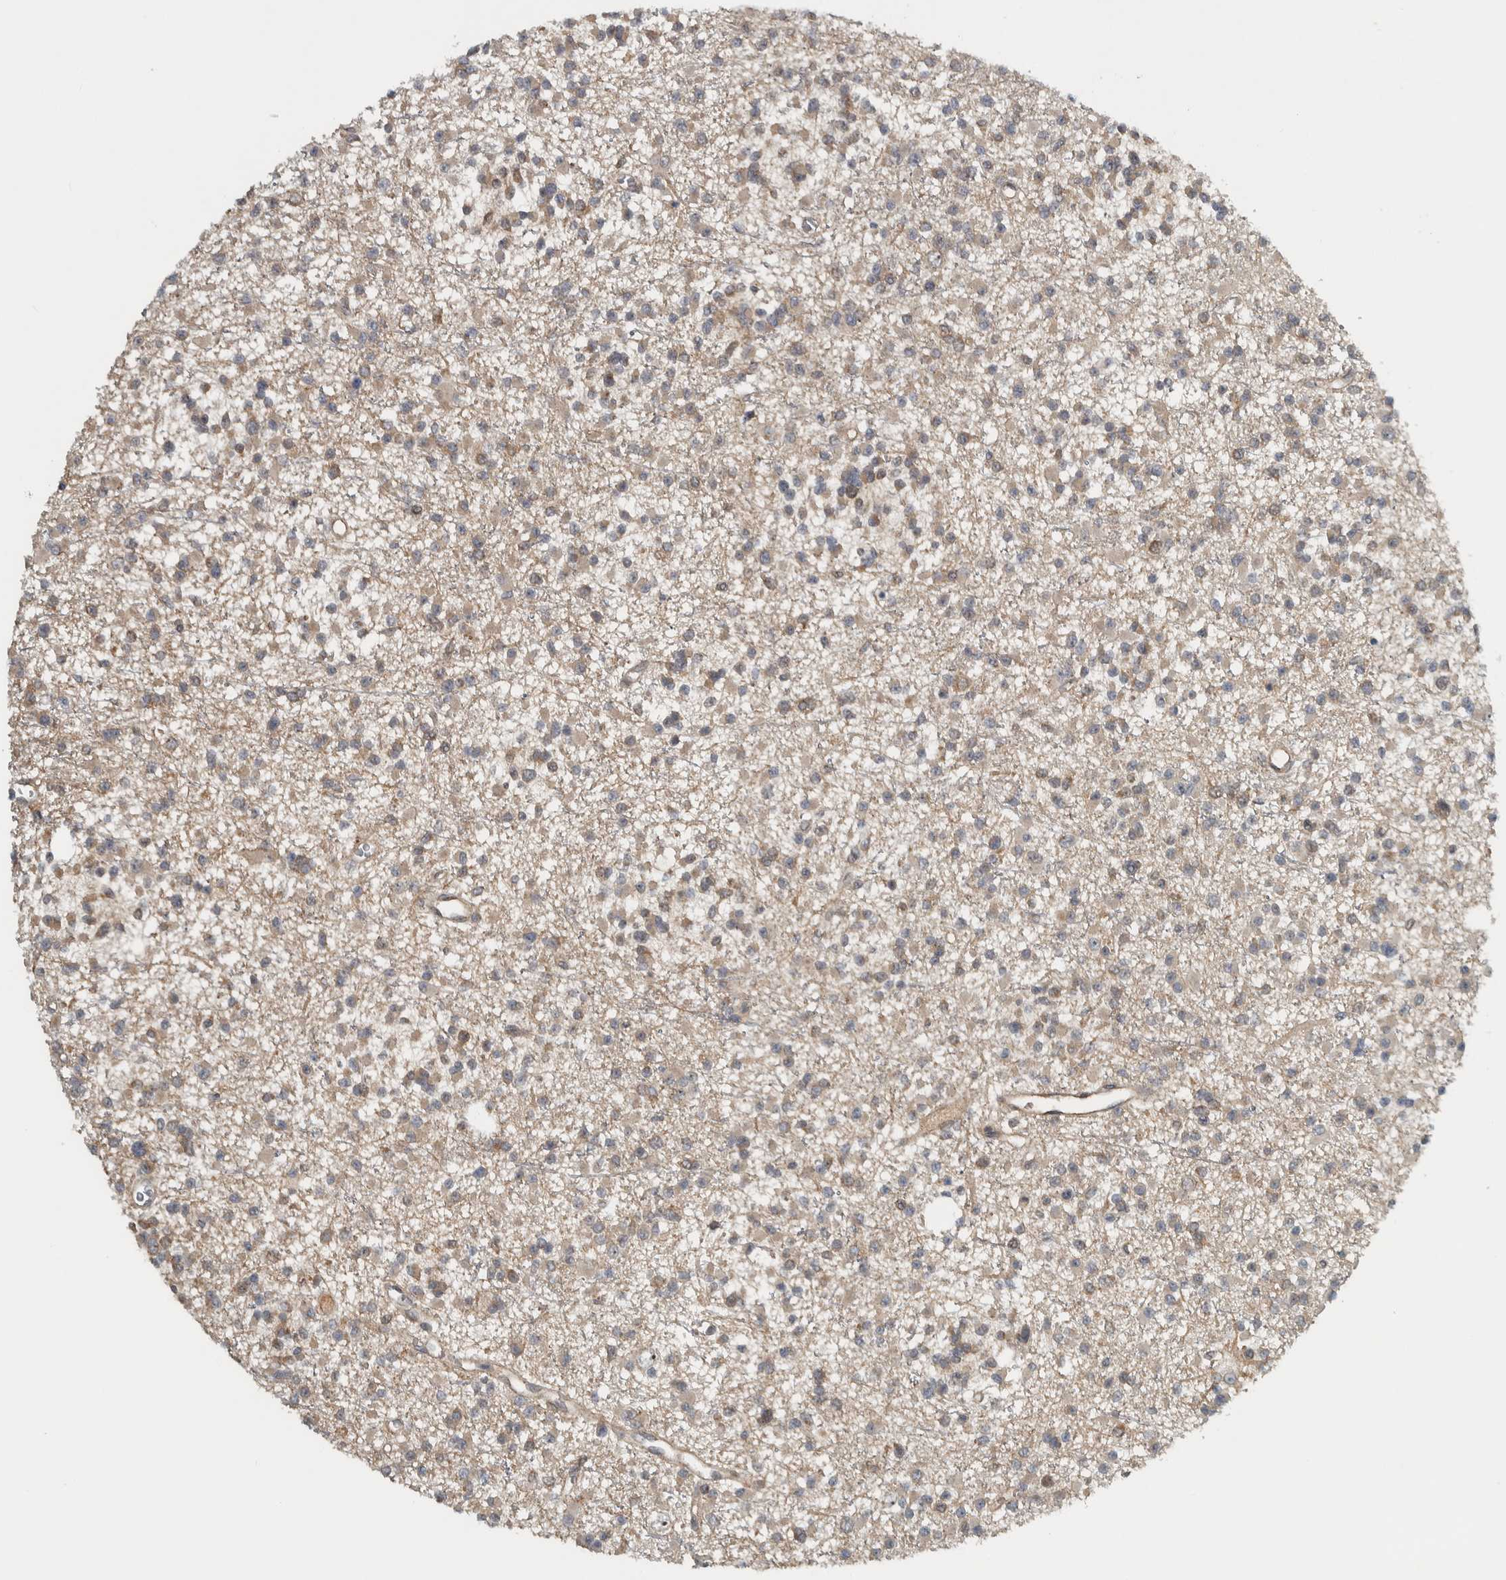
{"staining": {"intensity": "weak", "quantity": ">75%", "location": "cytoplasmic/membranous"}, "tissue": "glioma", "cell_type": "Tumor cells", "image_type": "cancer", "snomed": [{"axis": "morphology", "description": "Glioma, malignant, Low grade"}, {"axis": "topography", "description": "Brain"}], "caption": "Human glioma stained for a protein (brown) shows weak cytoplasmic/membranous positive expression in about >75% of tumor cells.", "gene": "XPO5", "patient": {"sex": "female", "age": 22}}